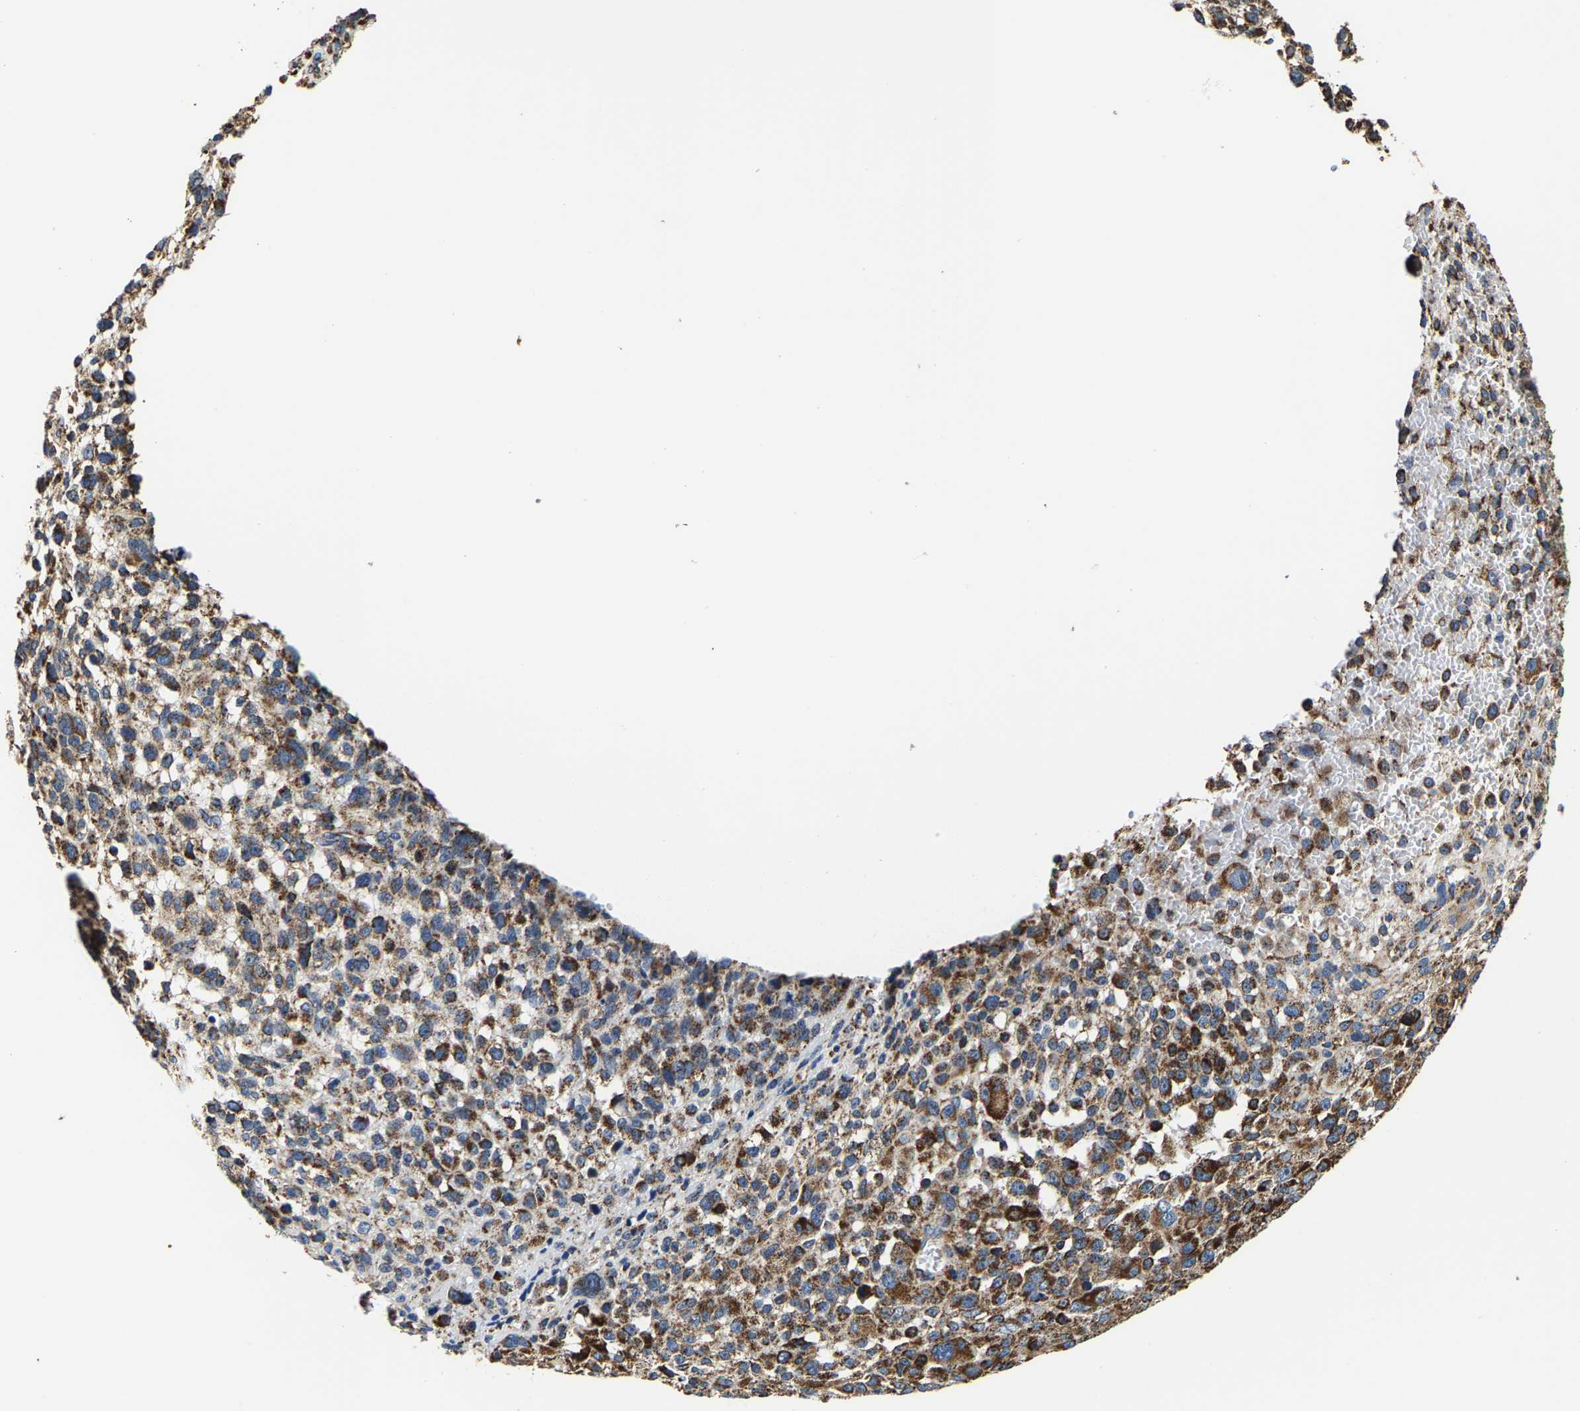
{"staining": {"intensity": "moderate", "quantity": ">75%", "location": "cytoplasmic/membranous"}, "tissue": "melanoma", "cell_type": "Tumor cells", "image_type": "cancer", "snomed": [{"axis": "morphology", "description": "Malignant melanoma, NOS"}, {"axis": "topography", "description": "Skin"}], "caption": "The histopathology image reveals staining of malignant melanoma, revealing moderate cytoplasmic/membranous protein expression (brown color) within tumor cells. The protein of interest is shown in brown color, while the nuclei are stained blue.", "gene": "SHMT2", "patient": {"sex": "female", "age": 55}}